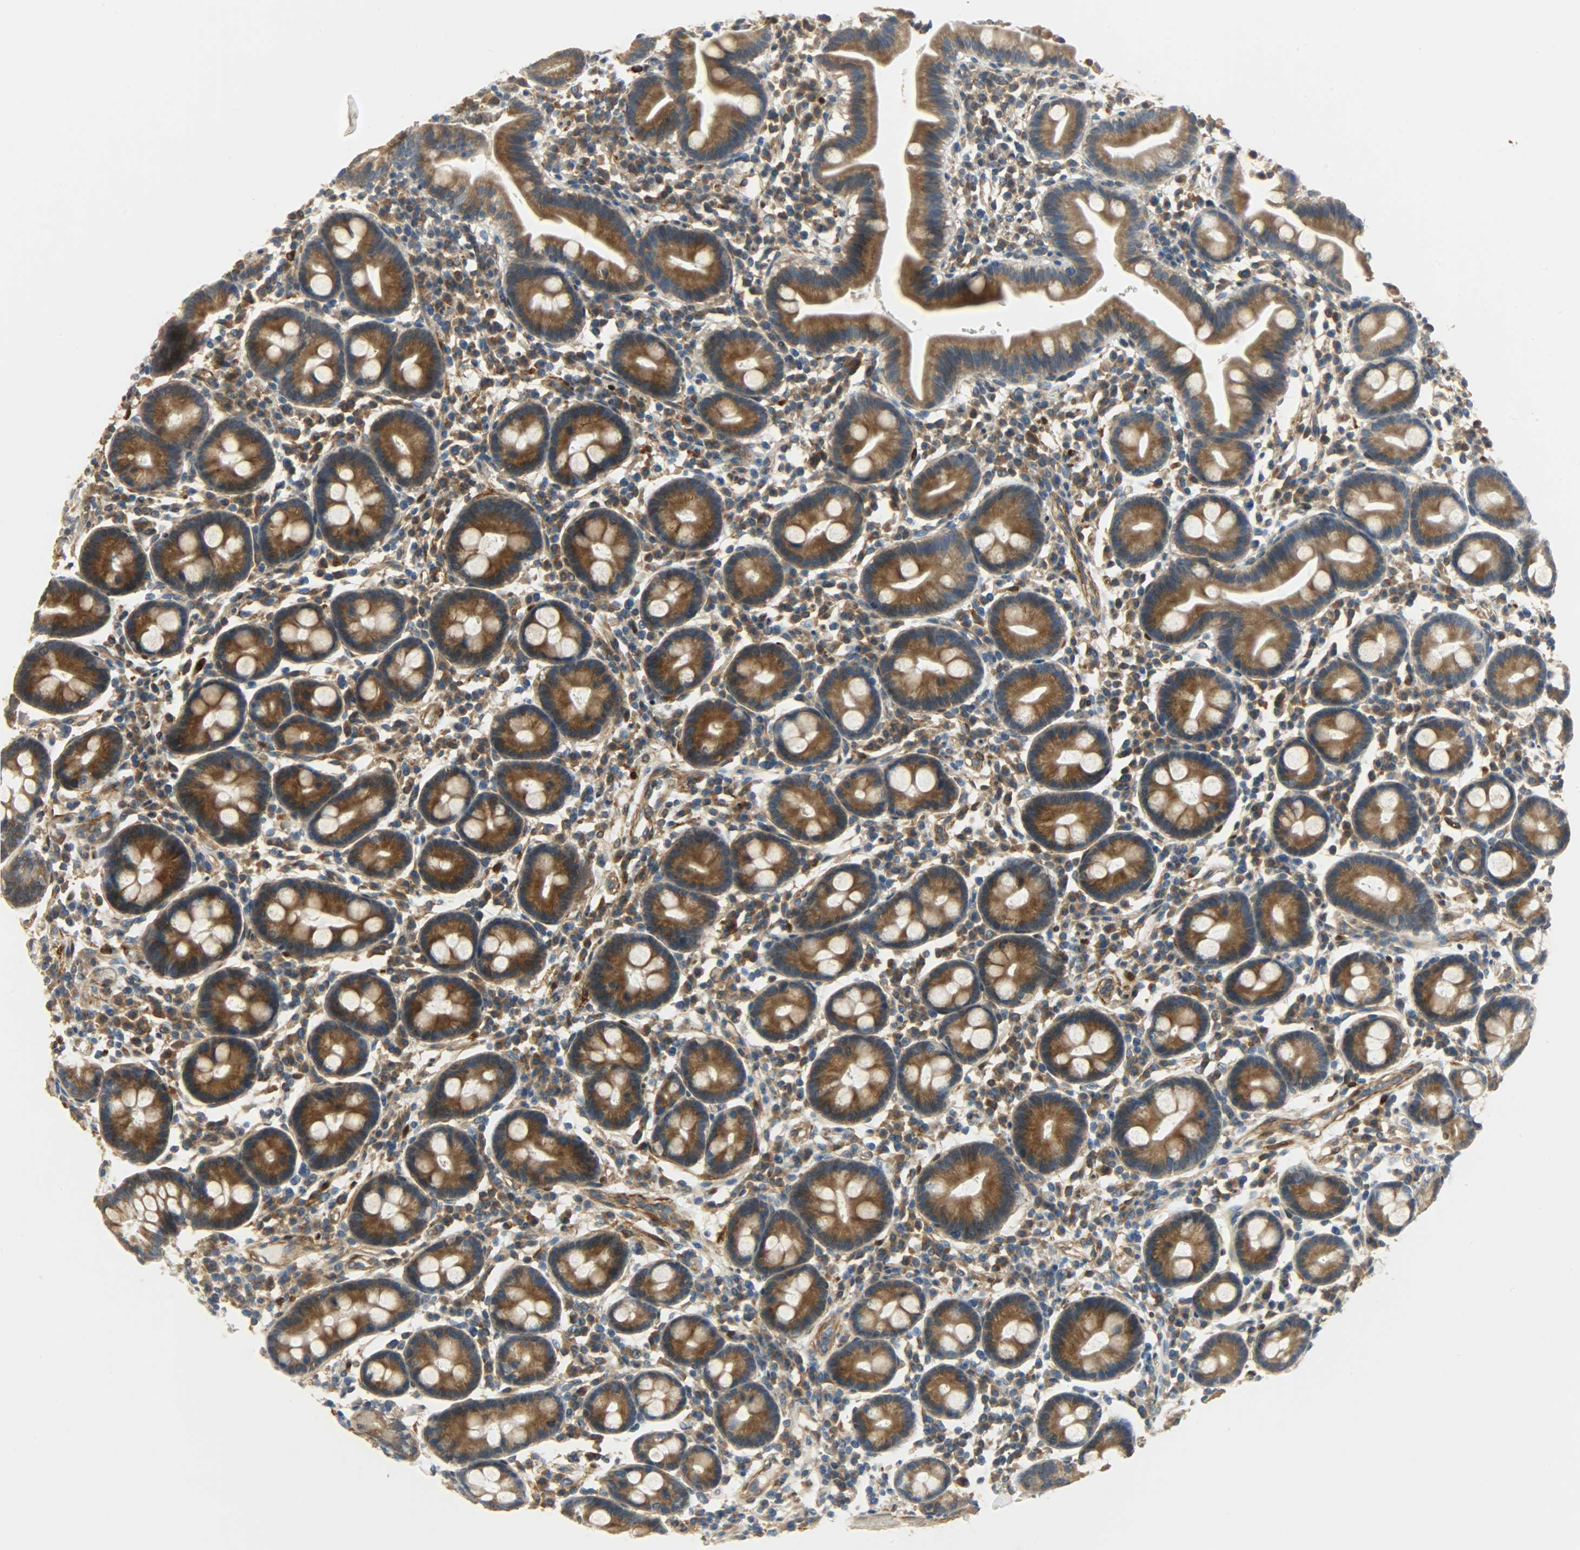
{"staining": {"intensity": "strong", "quantity": ">75%", "location": "cytoplasmic/membranous"}, "tissue": "duodenum", "cell_type": "Glandular cells", "image_type": "normal", "snomed": [{"axis": "morphology", "description": "Normal tissue, NOS"}, {"axis": "topography", "description": "Duodenum"}], "caption": "Human duodenum stained for a protein (brown) exhibits strong cytoplasmic/membranous positive expression in approximately >75% of glandular cells.", "gene": "C1orf198", "patient": {"sex": "male", "age": 50}}